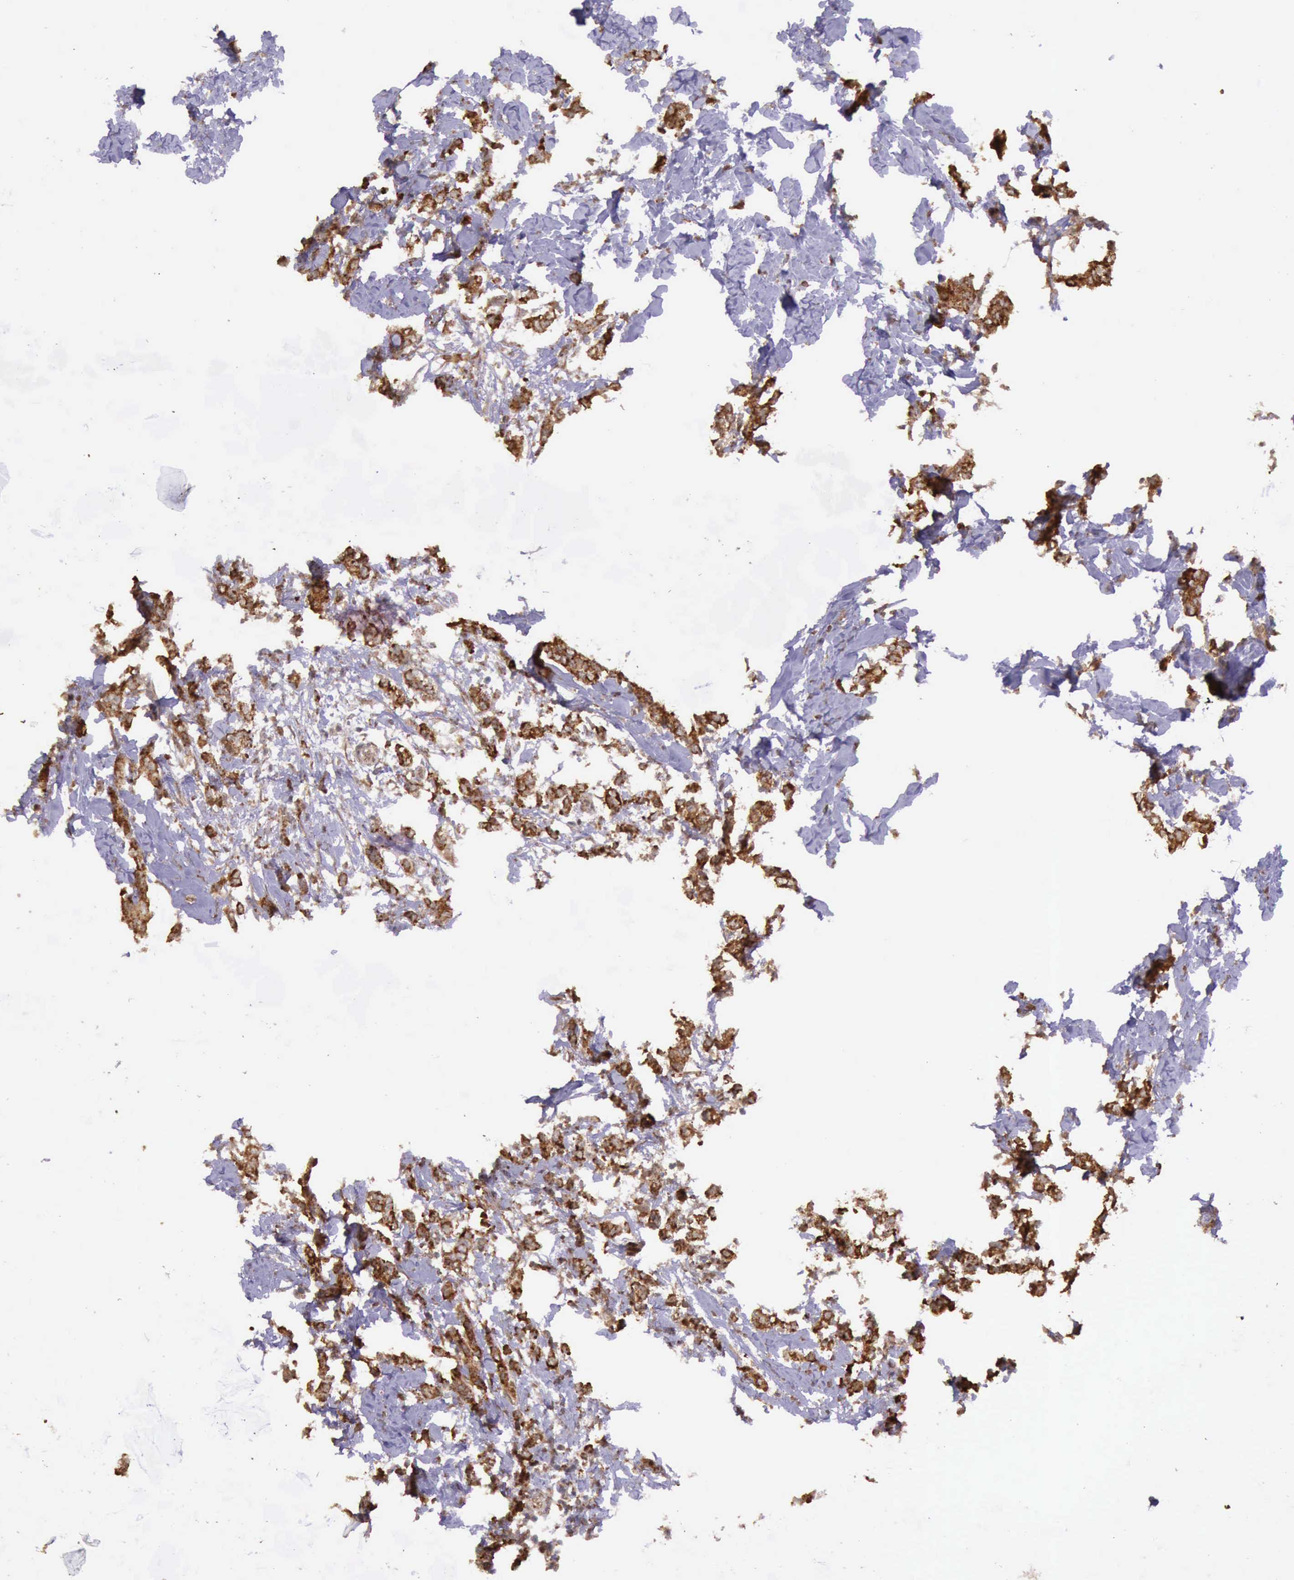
{"staining": {"intensity": "strong", "quantity": ">75%", "location": "cytoplasmic/membranous"}, "tissue": "breast cancer", "cell_type": "Tumor cells", "image_type": "cancer", "snomed": [{"axis": "morphology", "description": "Duct carcinoma"}, {"axis": "topography", "description": "Breast"}], "caption": "Protein analysis of breast infiltrating ductal carcinoma tissue displays strong cytoplasmic/membranous expression in approximately >75% of tumor cells. The staining is performed using DAB (3,3'-diaminobenzidine) brown chromogen to label protein expression. The nuclei are counter-stained blue using hematoxylin.", "gene": "ARMCX3", "patient": {"sex": "female", "age": 84}}